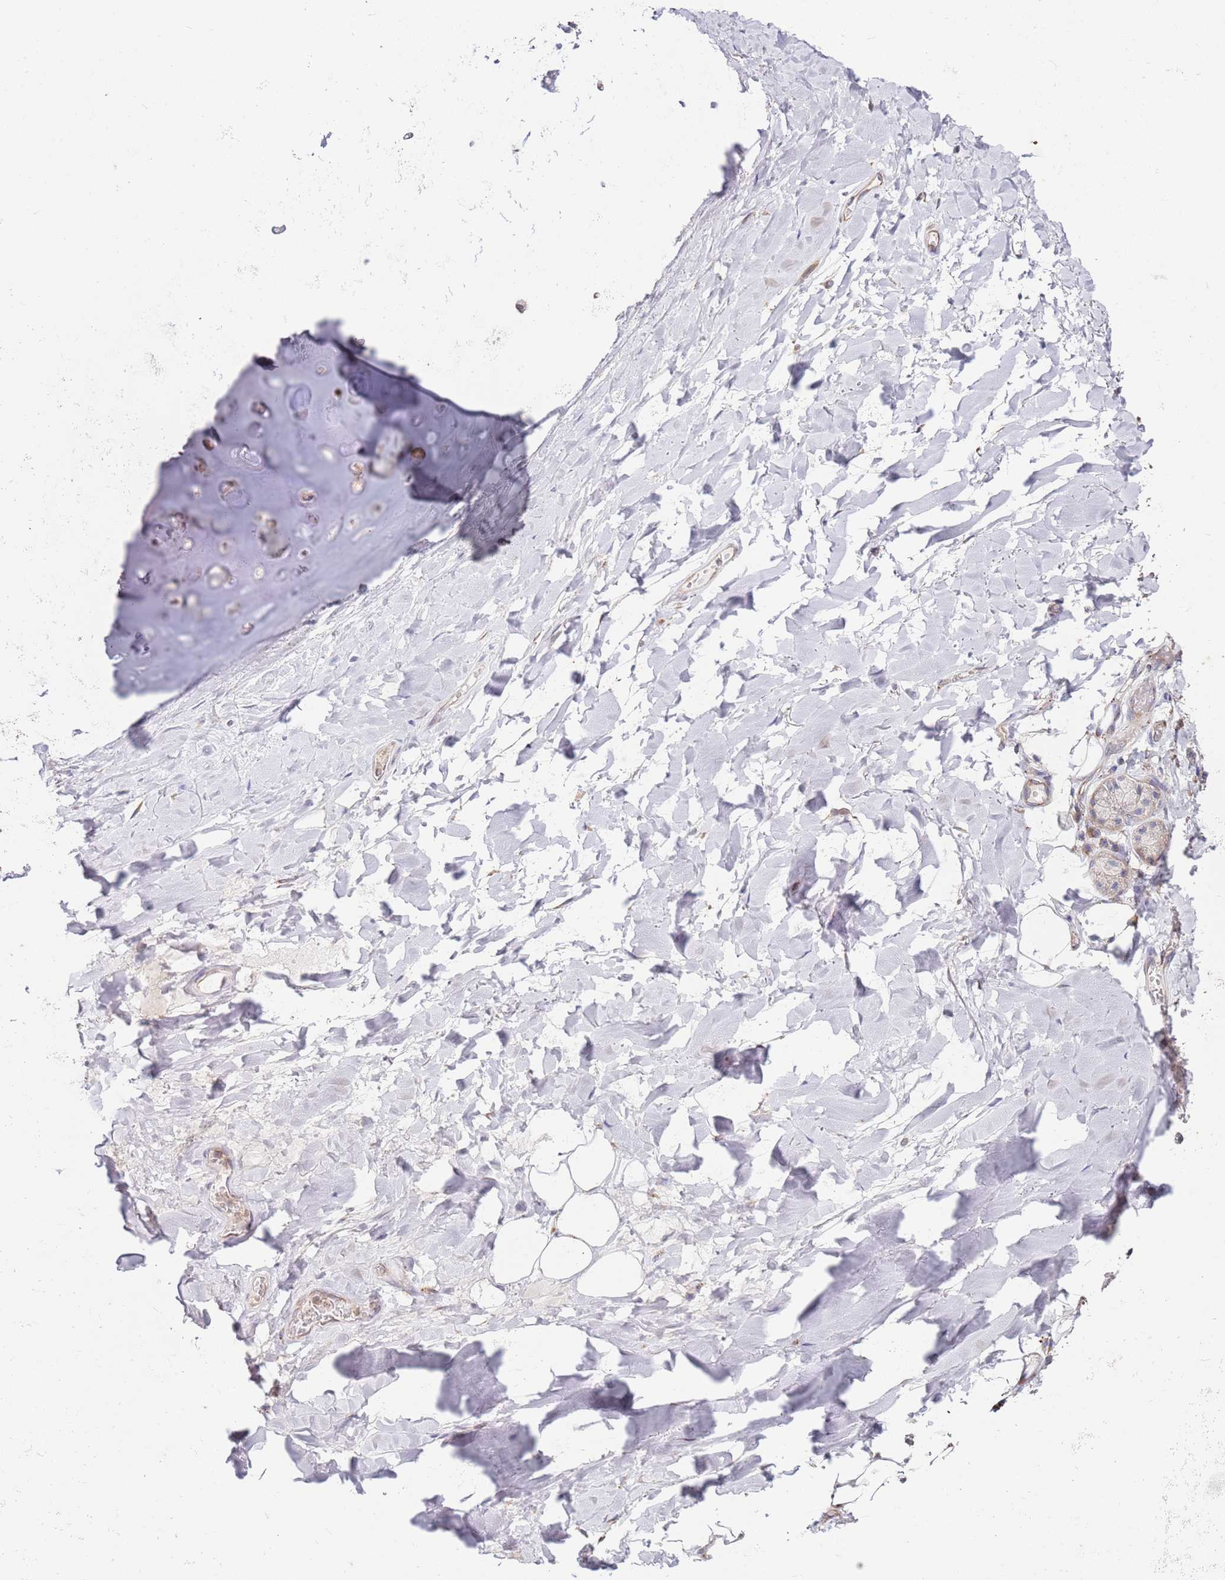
{"staining": {"intensity": "negative", "quantity": "none", "location": "none"}, "tissue": "adipose tissue", "cell_type": "Adipocytes", "image_type": "normal", "snomed": [{"axis": "morphology", "description": "Normal tissue, NOS"}, {"axis": "topography", "description": "Lymph node"}, {"axis": "topography", "description": "Cartilage tissue"}, {"axis": "topography", "description": "Bronchus"}], "caption": "This is an immunohistochemistry photomicrograph of benign adipose tissue. There is no expression in adipocytes.", "gene": "CNOT9", "patient": {"sex": "male", "age": 63}}